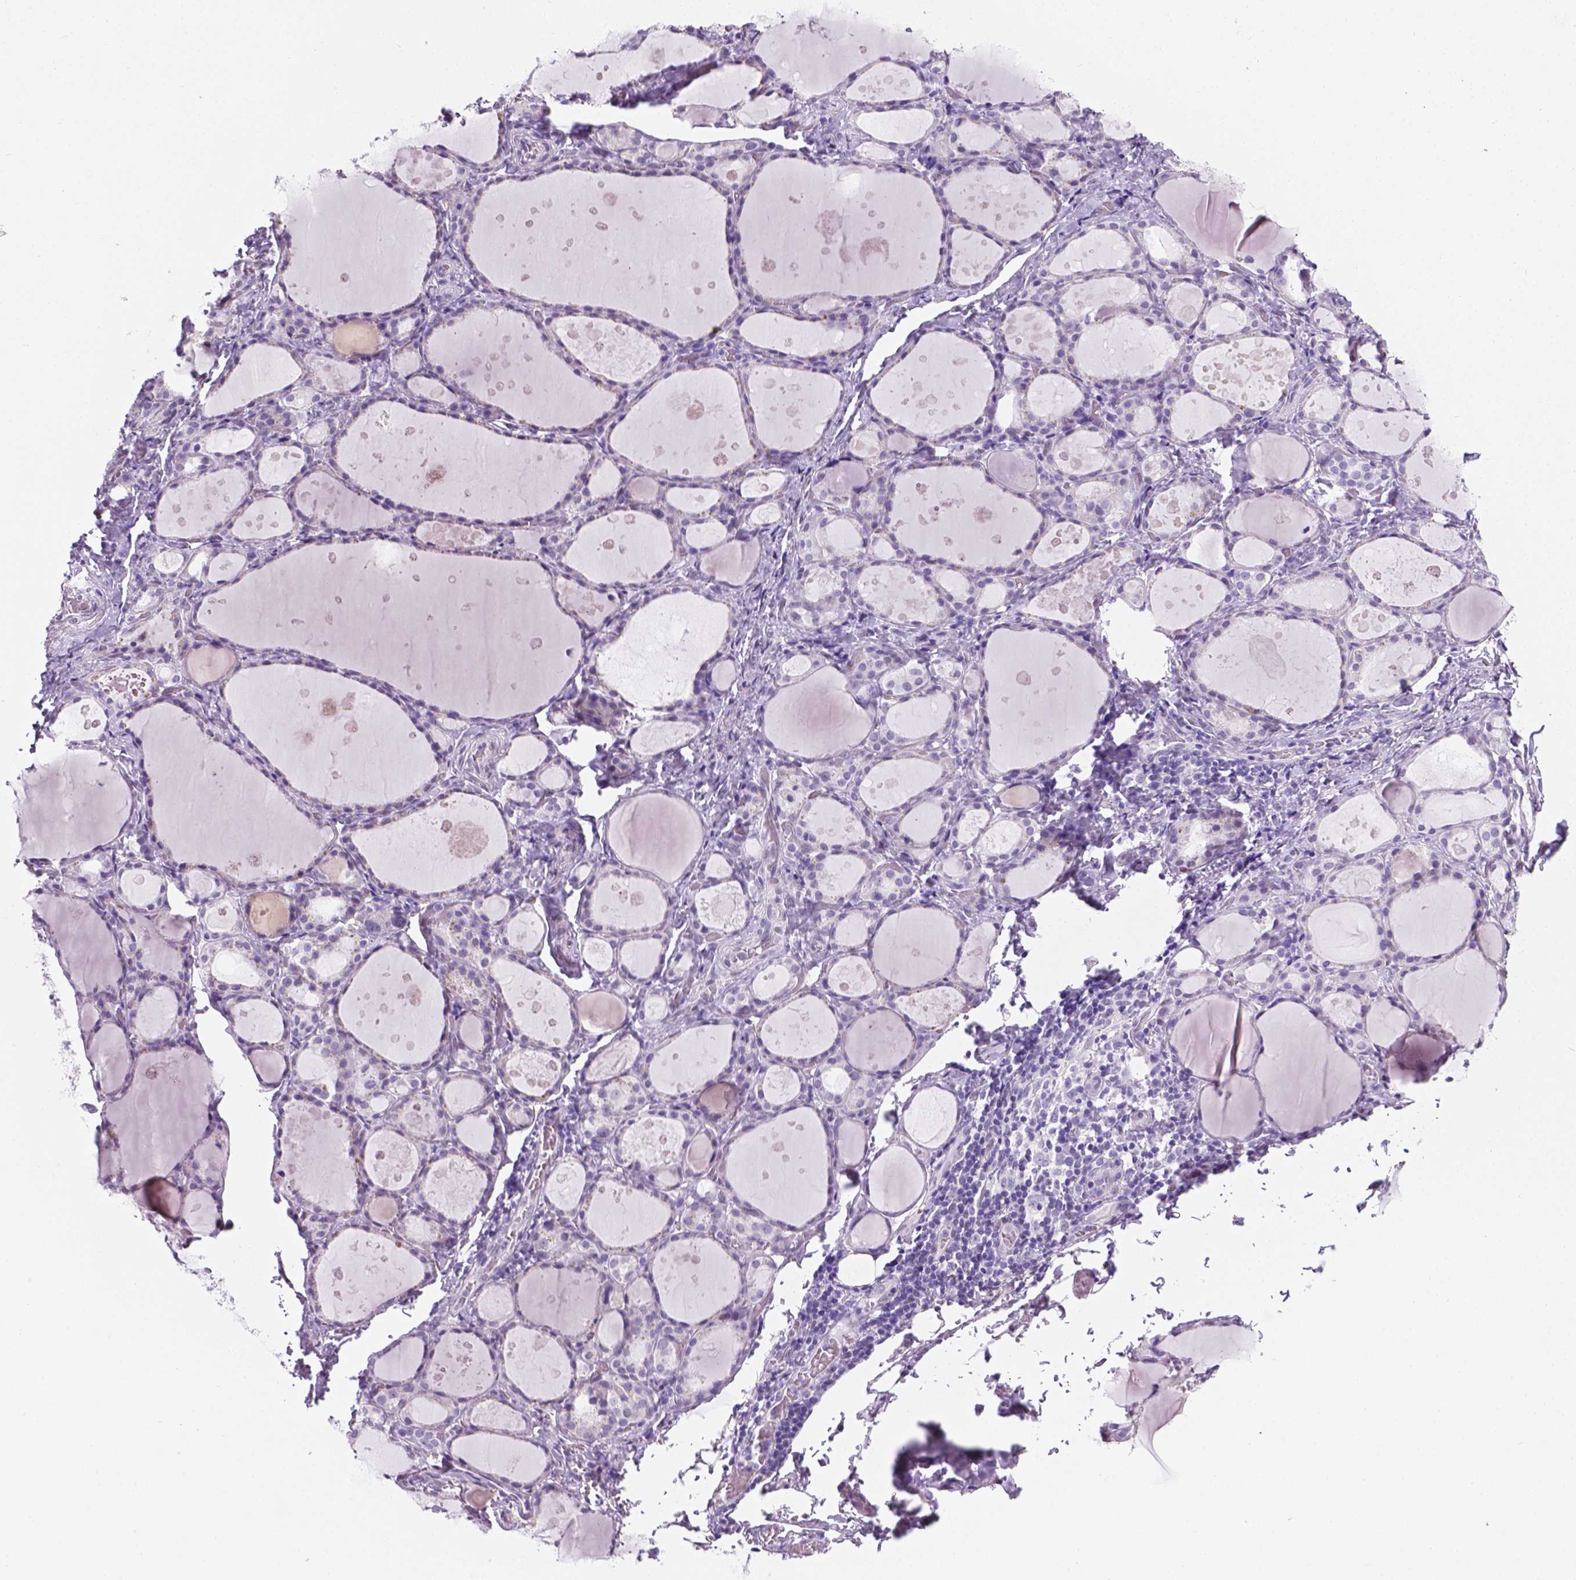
{"staining": {"intensity": "negative", "quantity": "none", "location": "none"}, "tissue": "thyroid gland", "cell_type": "Glandular cells", "image_type": "normal", "snomed": [{"axis": "morphology", "description": "Normal tissue, NOS"}, {"axis": "topography", "description": "Thyroid gland"}], "caption": "This is an IHC image of normal thyroid gland. There is no staining in glandular cells.", "gene": "TMEM210", "patient": {"sex": "male", "age": 68}}